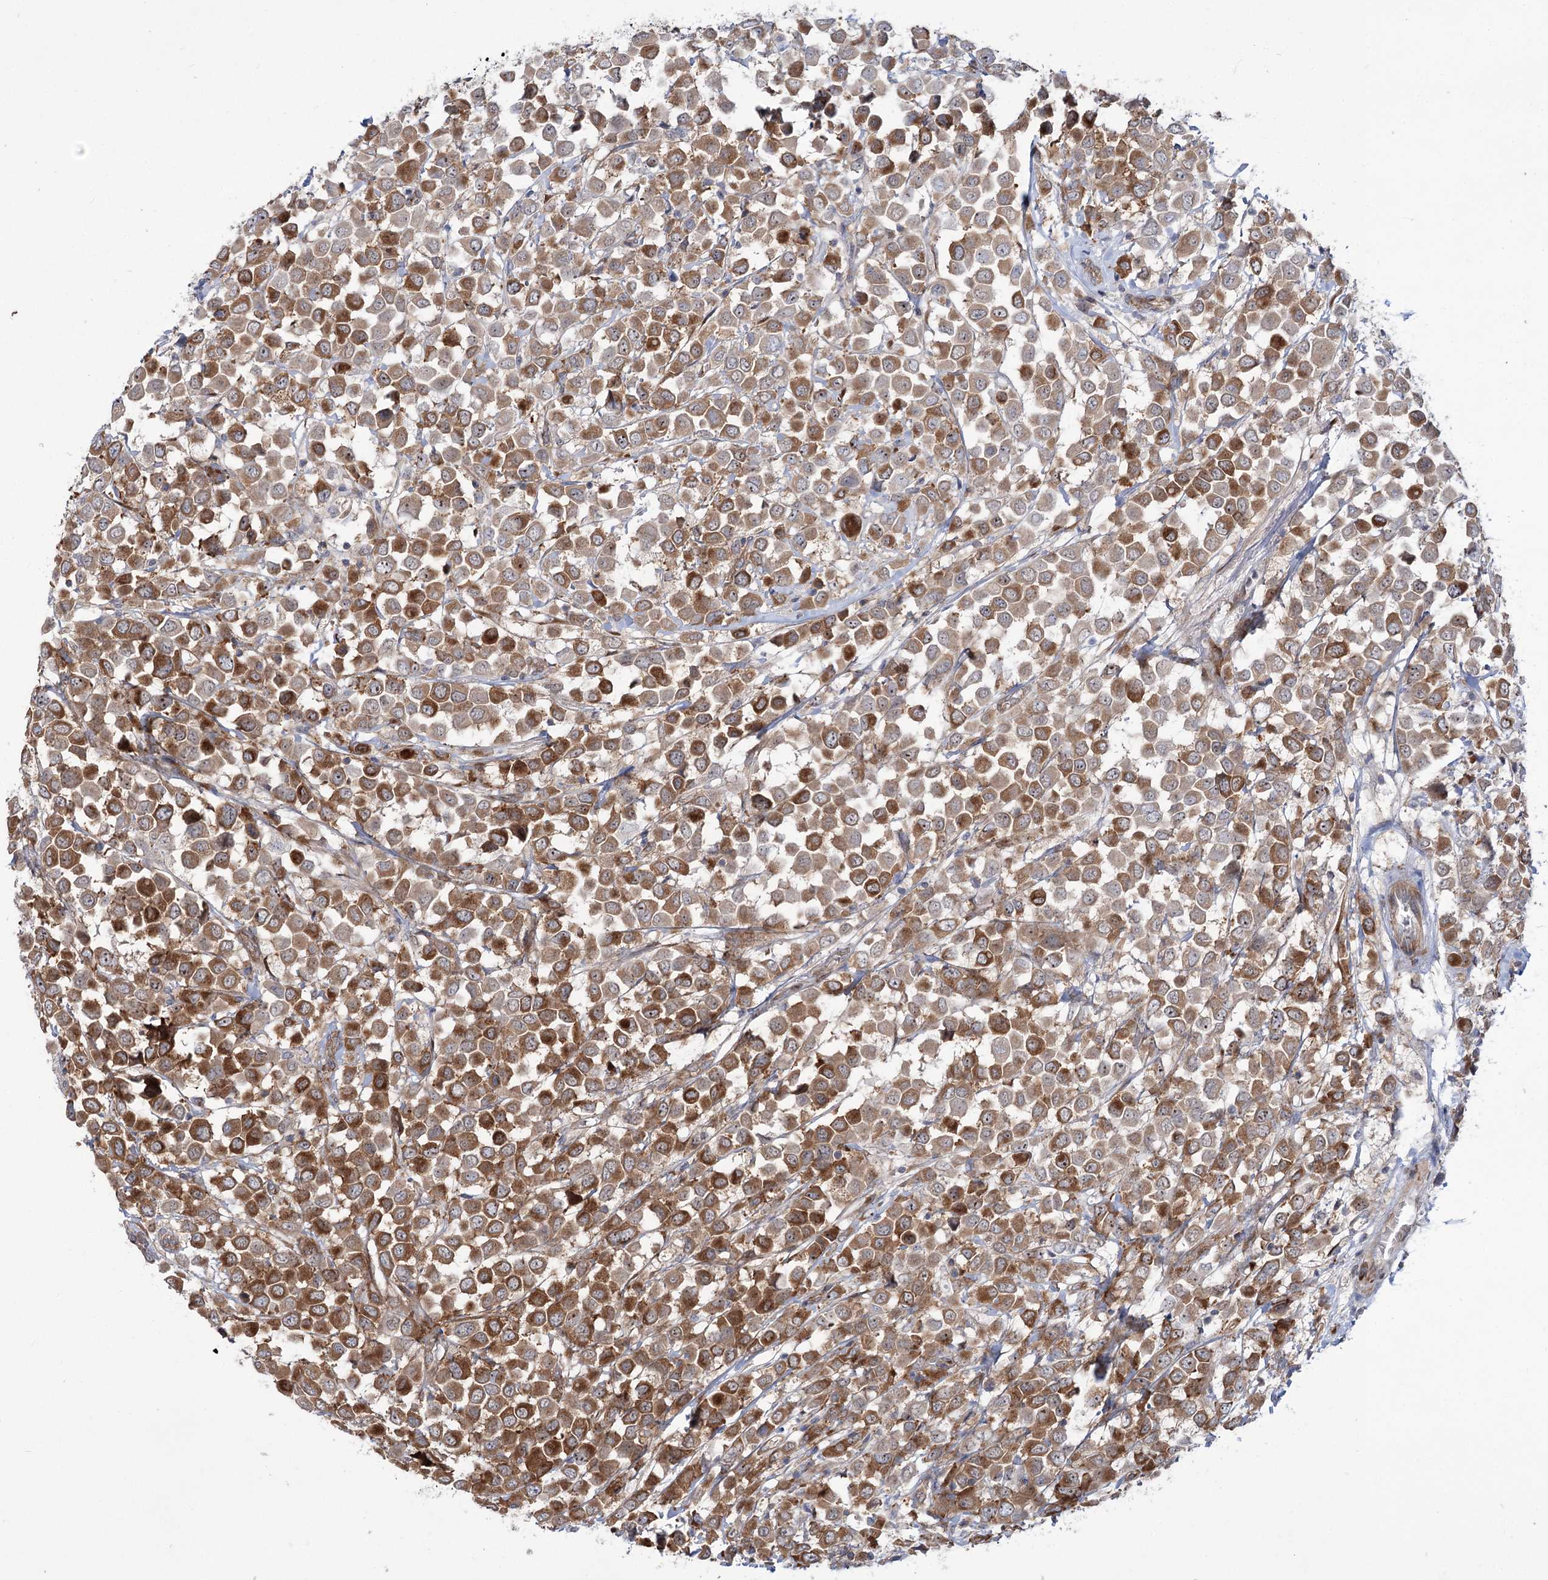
{"staining": {"intensity": "moderate", "quantity": ">75%", "location": "cytoplasmic/membranous"}, "tissue": "breast cancer", "cell_type": "Tumor cells", "image_type": "cancer", "snomed": [{"axis": "morphology", "description": "Duct carcinoma"}, {"axis": "topography", "description": "Breast"}], "caption": "Infiltrating ductal carcinoma (breast) tissue exhibits moderate cytoplasmic/membranous positivity in about >75% of tumor cells, visualized by immunohistochemistry.", "gene": "VWA2", "patient": {"sex": "female", "age": 61}}